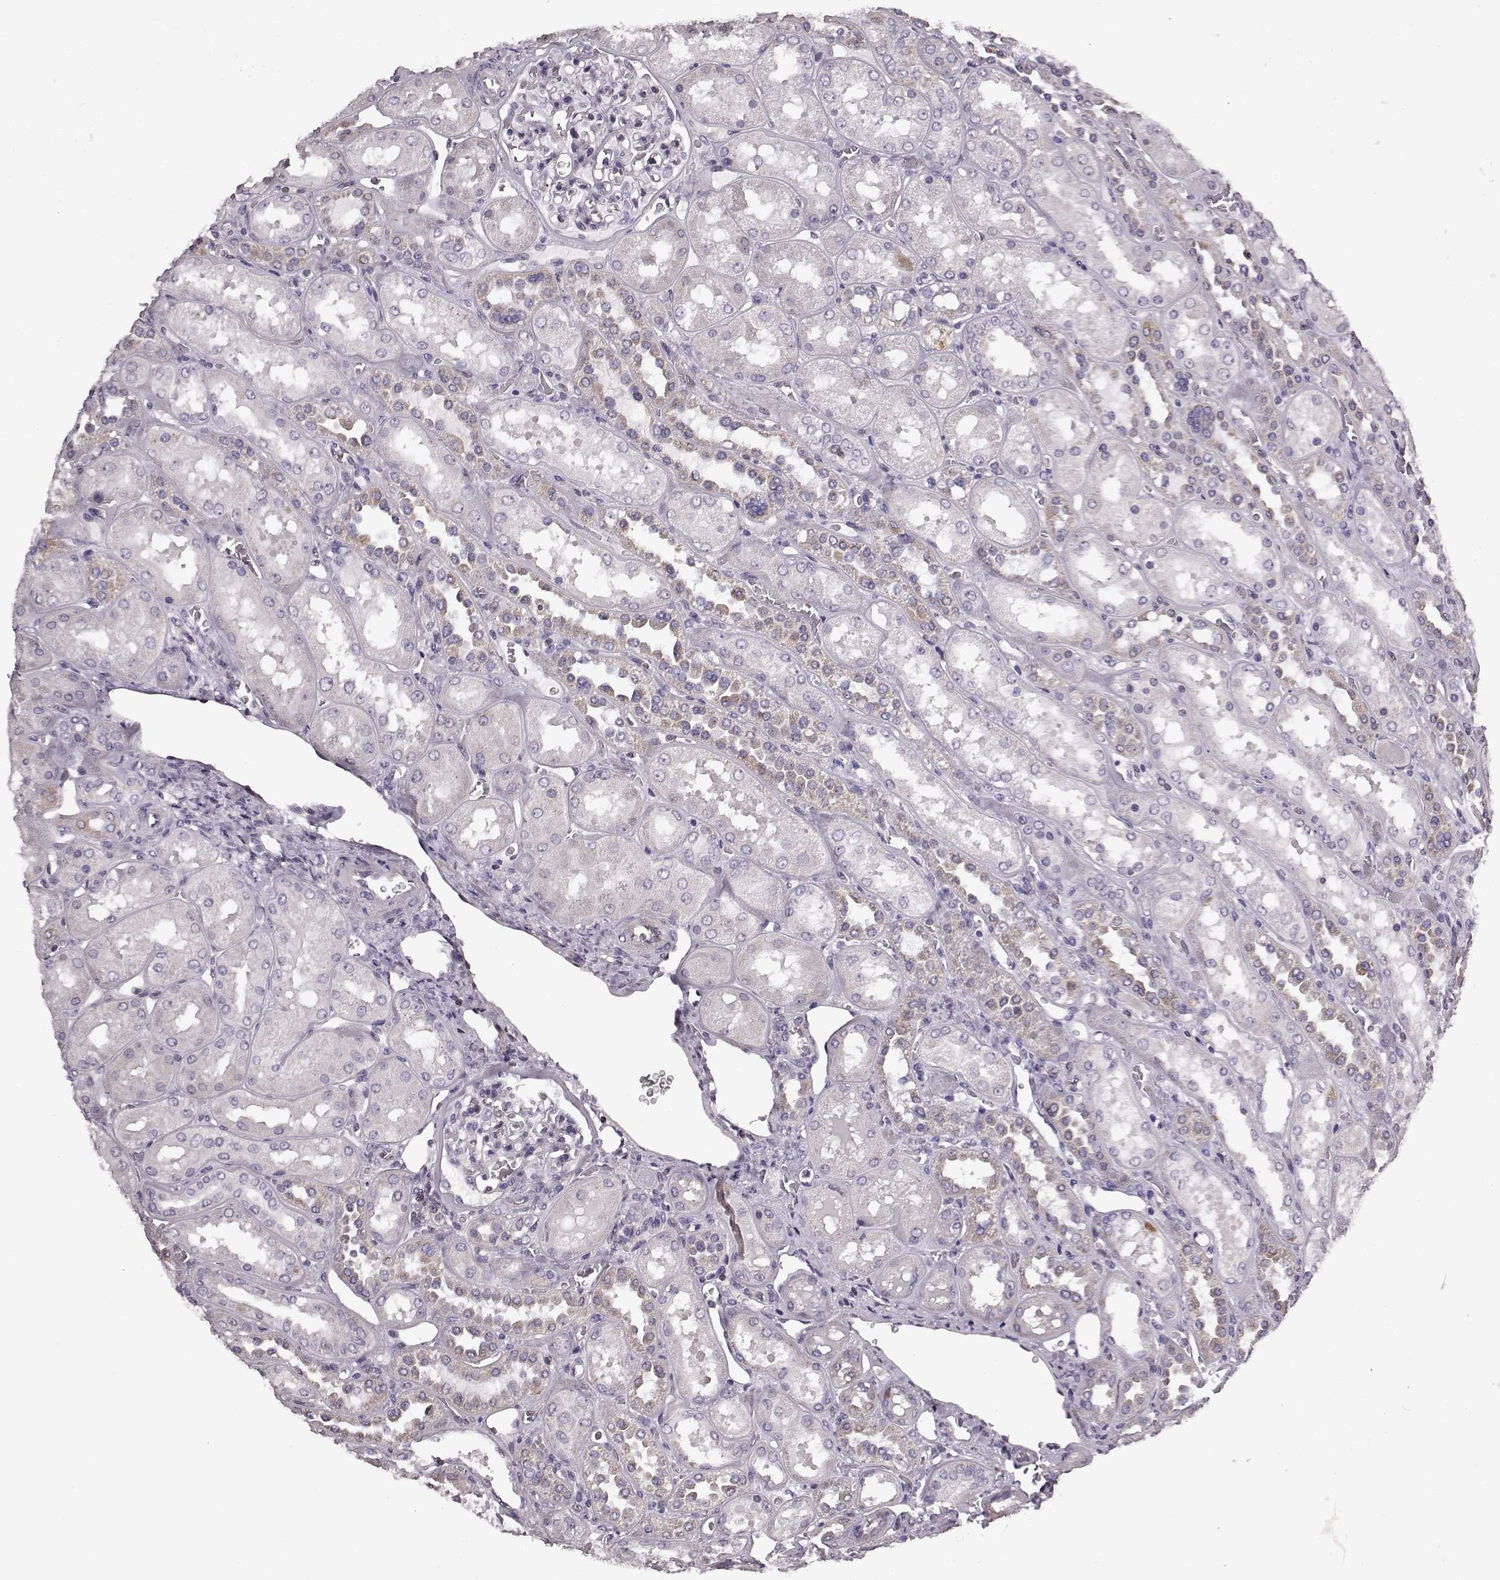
{"staining": {"intensity": "negative", "quantity": "none", "location": "none"}, "tissue": "kidney", "cell_type": "Cells in glomeruli", "image_type": "normal", "snomed": [{"axis": "morphology", "description": "Normal tissue, NOS"}, {"axis": "topography", "description": "Kidney"}], "caption": "Immunohistochemistry (IHC) of normal human kidney displays no staining in cells in glomeruli. The staining was performed using DAB (3,3'-diaminobenzidine) to visualize the protein expression in brown, while the nuclei were stained in blue with hematoxylin (Magnification: 20x).", "gene": "CDC42SE1", "patient": {"sex": "male", "age": 73}}